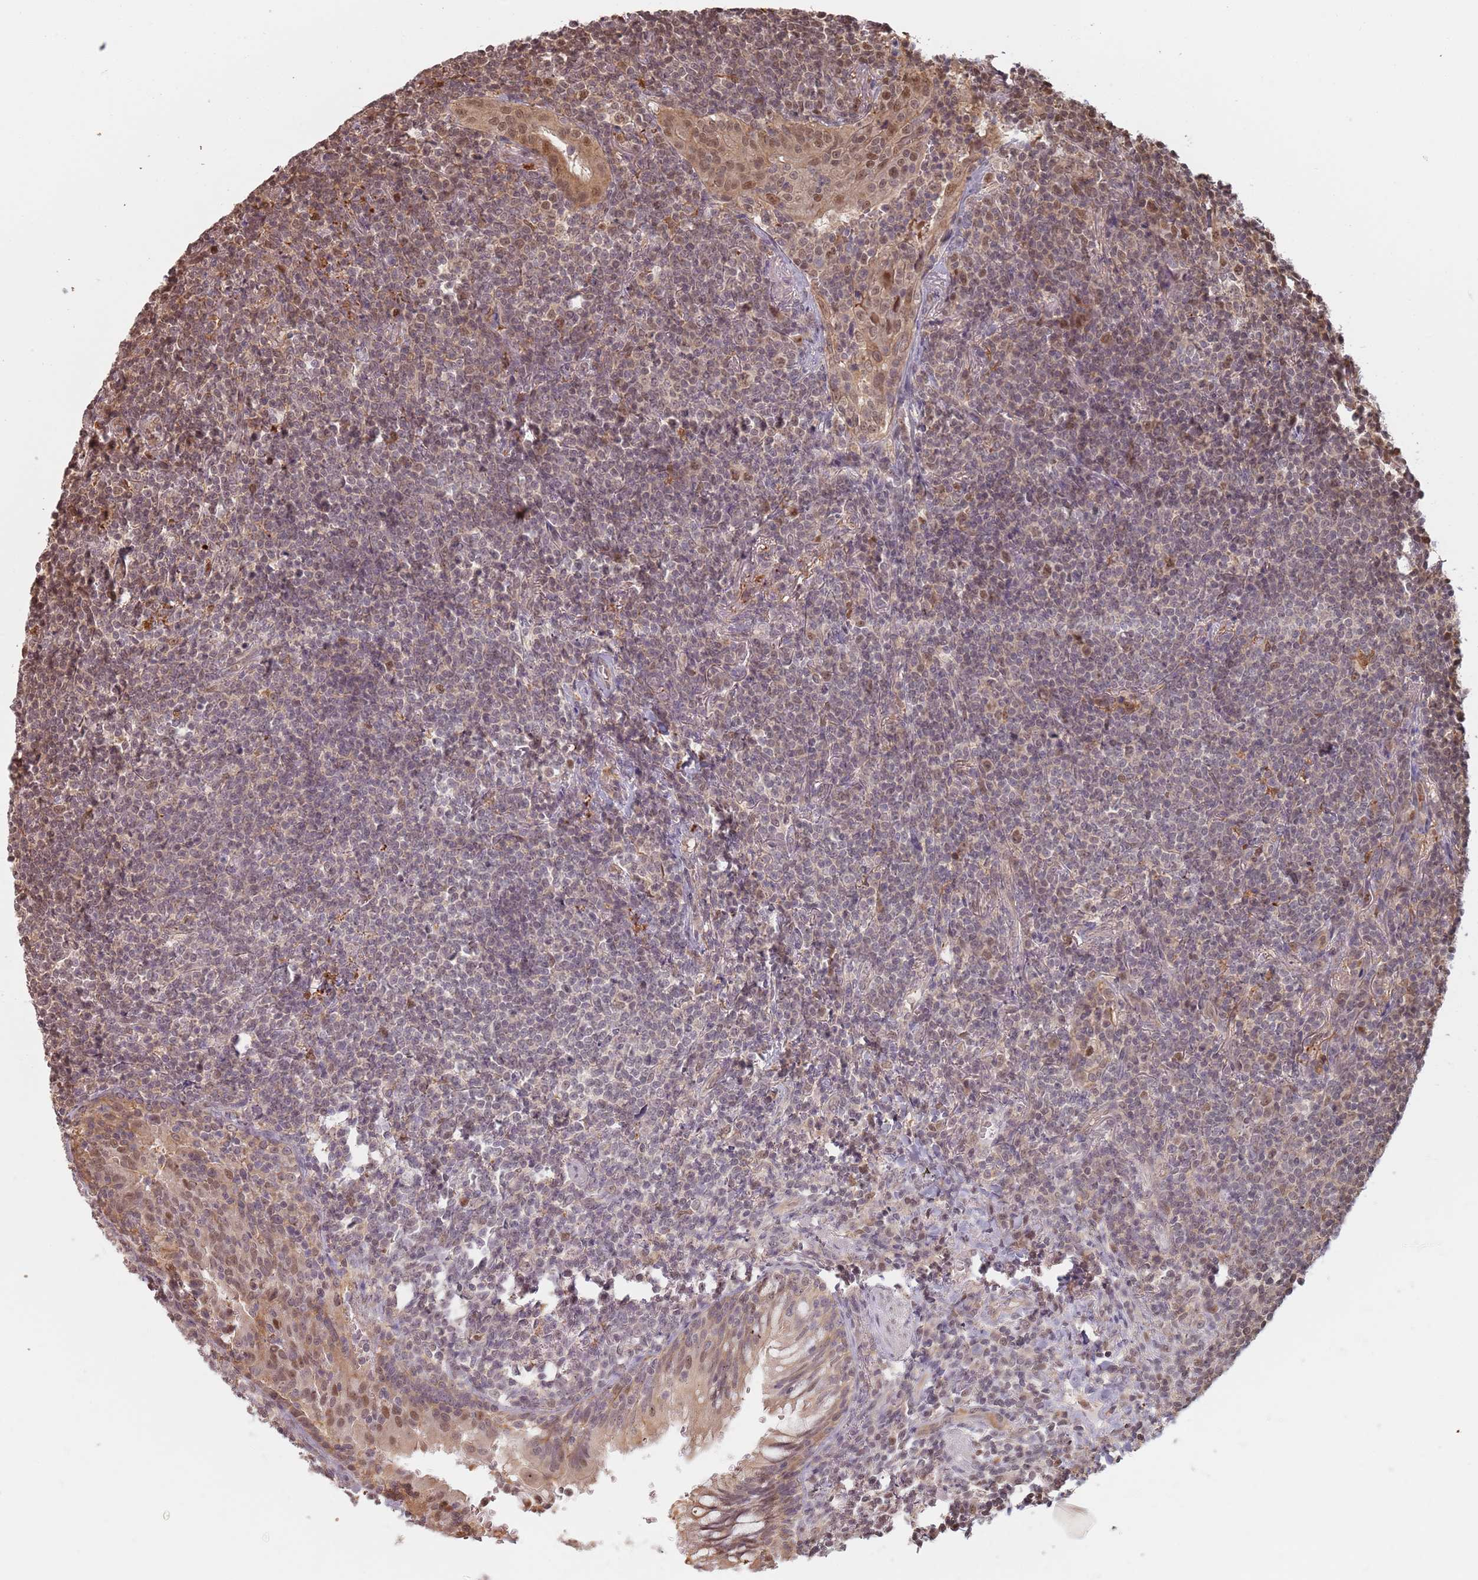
{"staining": {"intensity": "weak", "quantity": "<25%", "location": "nuclear"}, "tissue": "lymphoma", "cell_type": "Tumor cells", "image_type": "cancer", "snomed": [{"axis": "morphology", "description": "Malignant lymphoma, non-Hodgkin's type, Low grade"}, {"axis": "topography", "description": "Lung"}], "caption": "The micrograph displays no staining of tumor cells in malignant lymphoma, non-Hodgkin's type (low-grade).", "gene": "PLSCR5", "patient": {"sex": "female", "age": 71}}